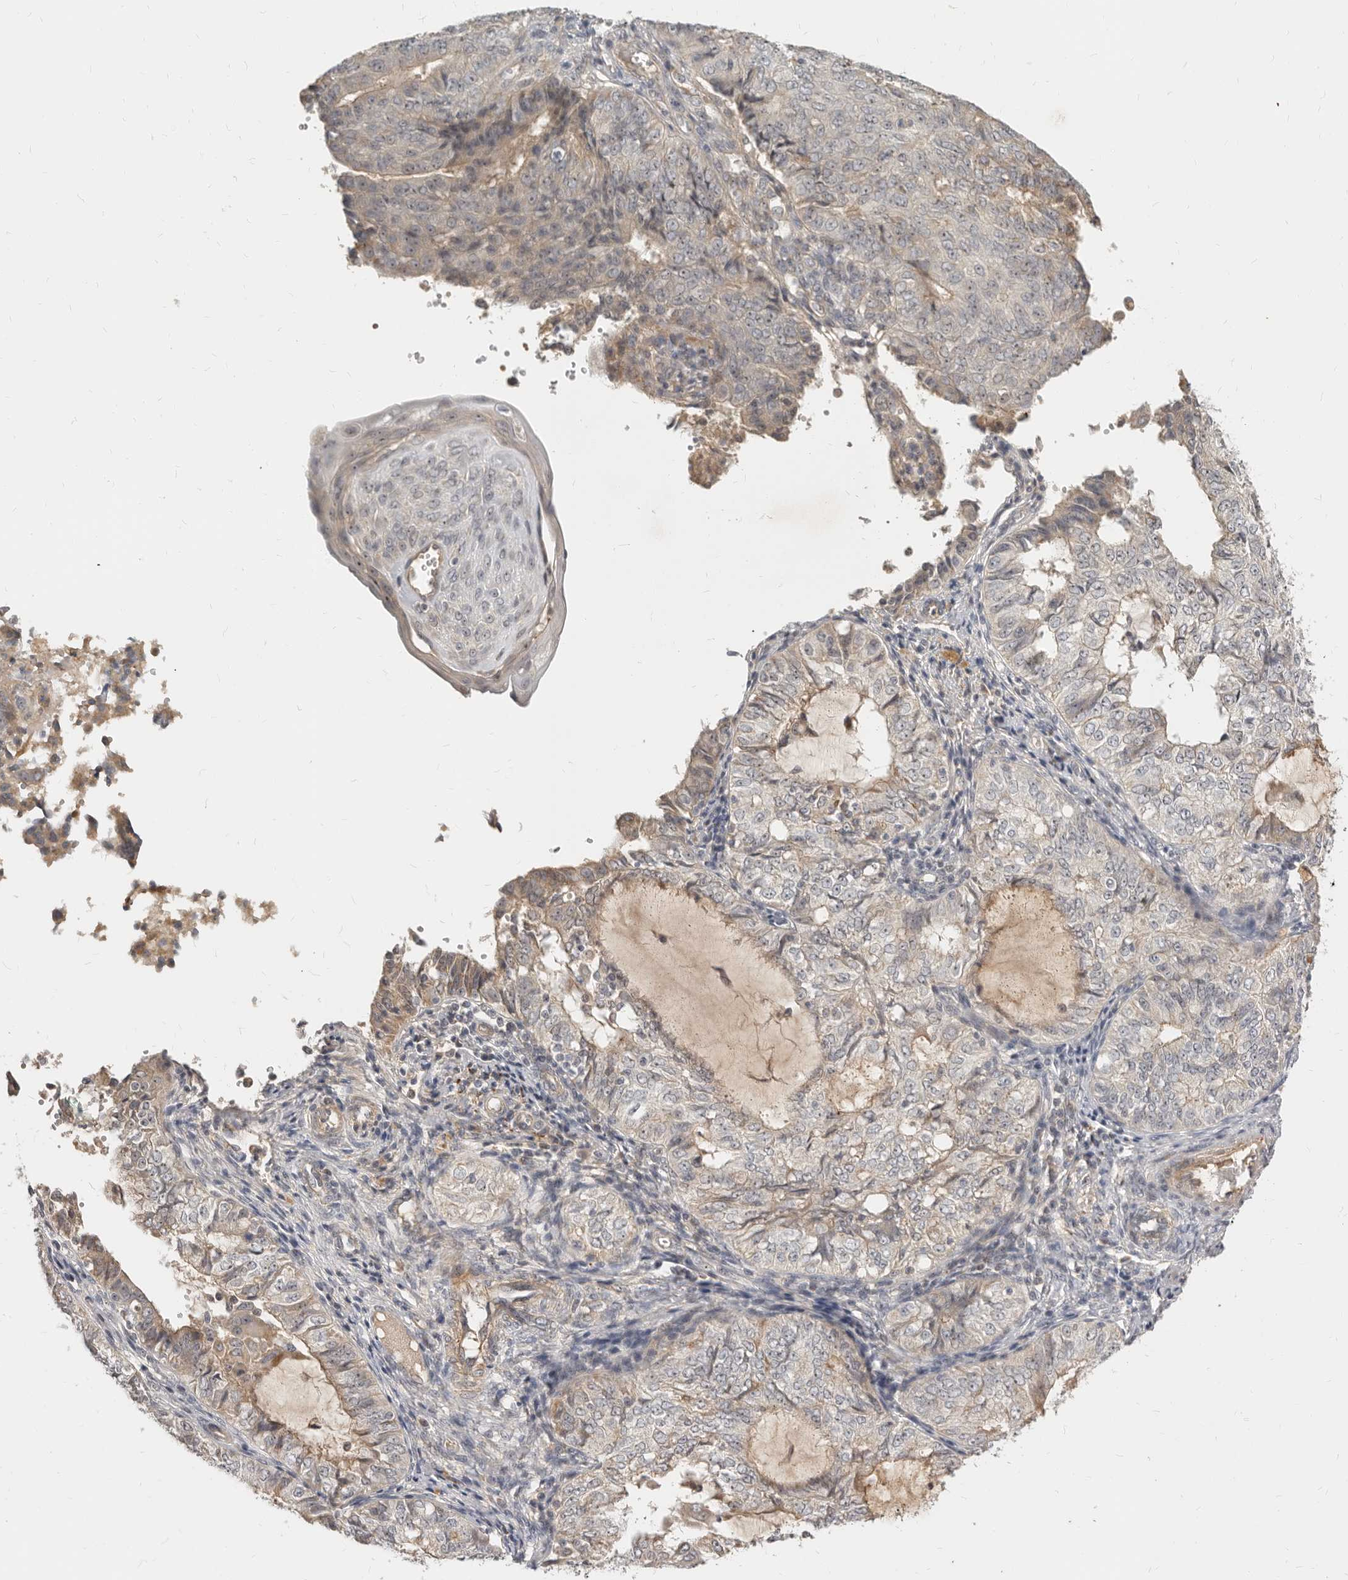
{"staining": {"intensity": "weak", "quantity": "<25%", "location": "cytoplasmic/membranous"}, "tissue": "endometrial cancer", "cell_type": "Tumor cells", "image_type": "cancer", "snomed": [{"axis": "morphology", "description": "Adenocarcinoma, NOS"}, {"axis": "topography", "description": "Endometrium"}], "caption": "Endometrial cancer was stained to show a protein in brown. There is no significant expression in tumor cells.", "gene": "MICALL2", "patient": {"sex": "female", "age": 32}}